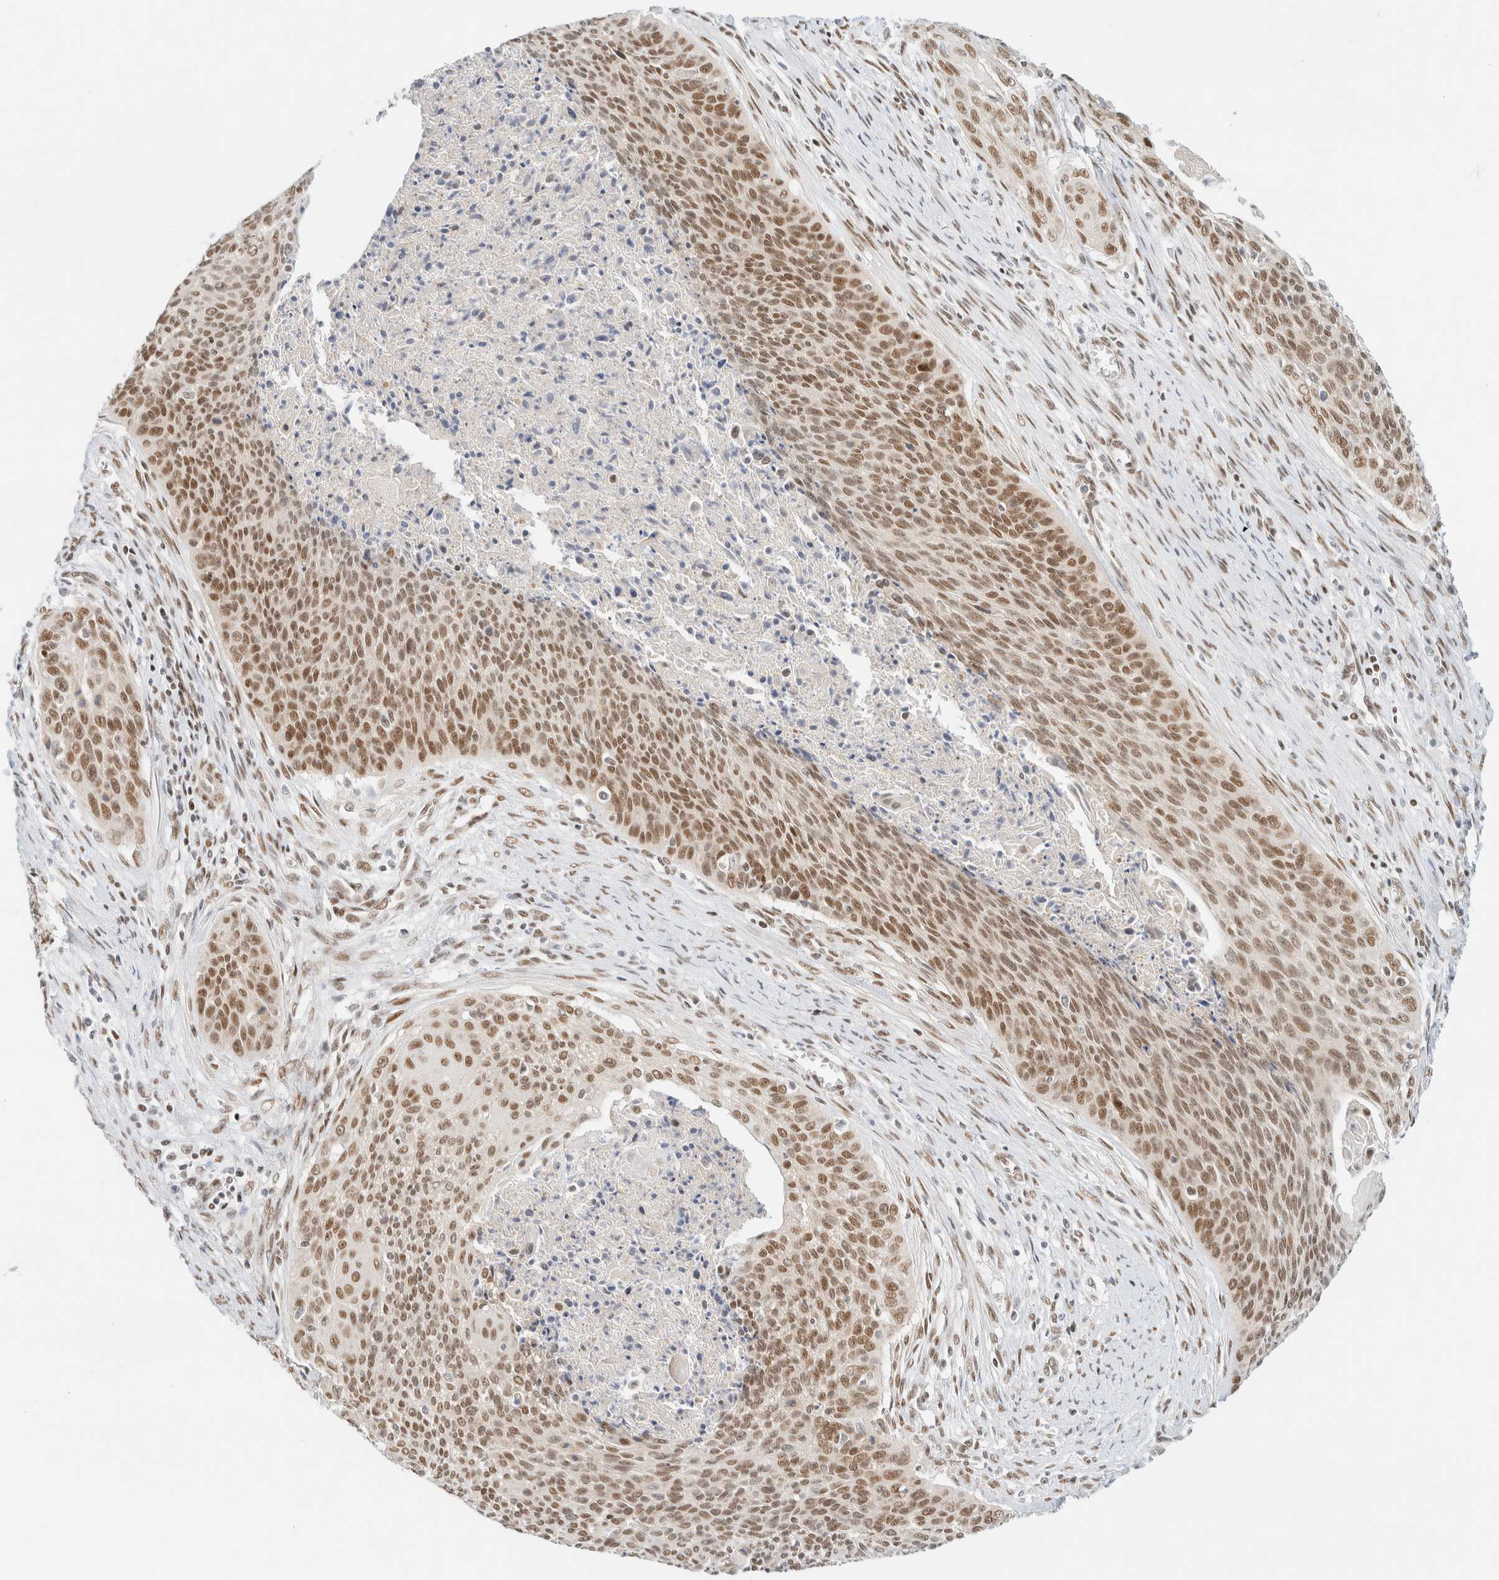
{"staining": {"intensity": "moderate", "quantity": ">75%", "location": "nuclear"}, "tissue": "cervical cancer", "cell_type": "Tumor cells", "image_type": "cancer", "snomed": [{"axis": "morphology", "description": "Squamous cell carcinoma, NOS"}, {"axis": "topography", "description": "Cervix"}], "caption": "The micrograph exhibits a brown stain indicating the presence of a protein in the nuclear of tumor cells in cervical cancer (squamous cell carcinoma).", "gene": "PYGO2", "patient": {"sex": "female", "age": 55}}